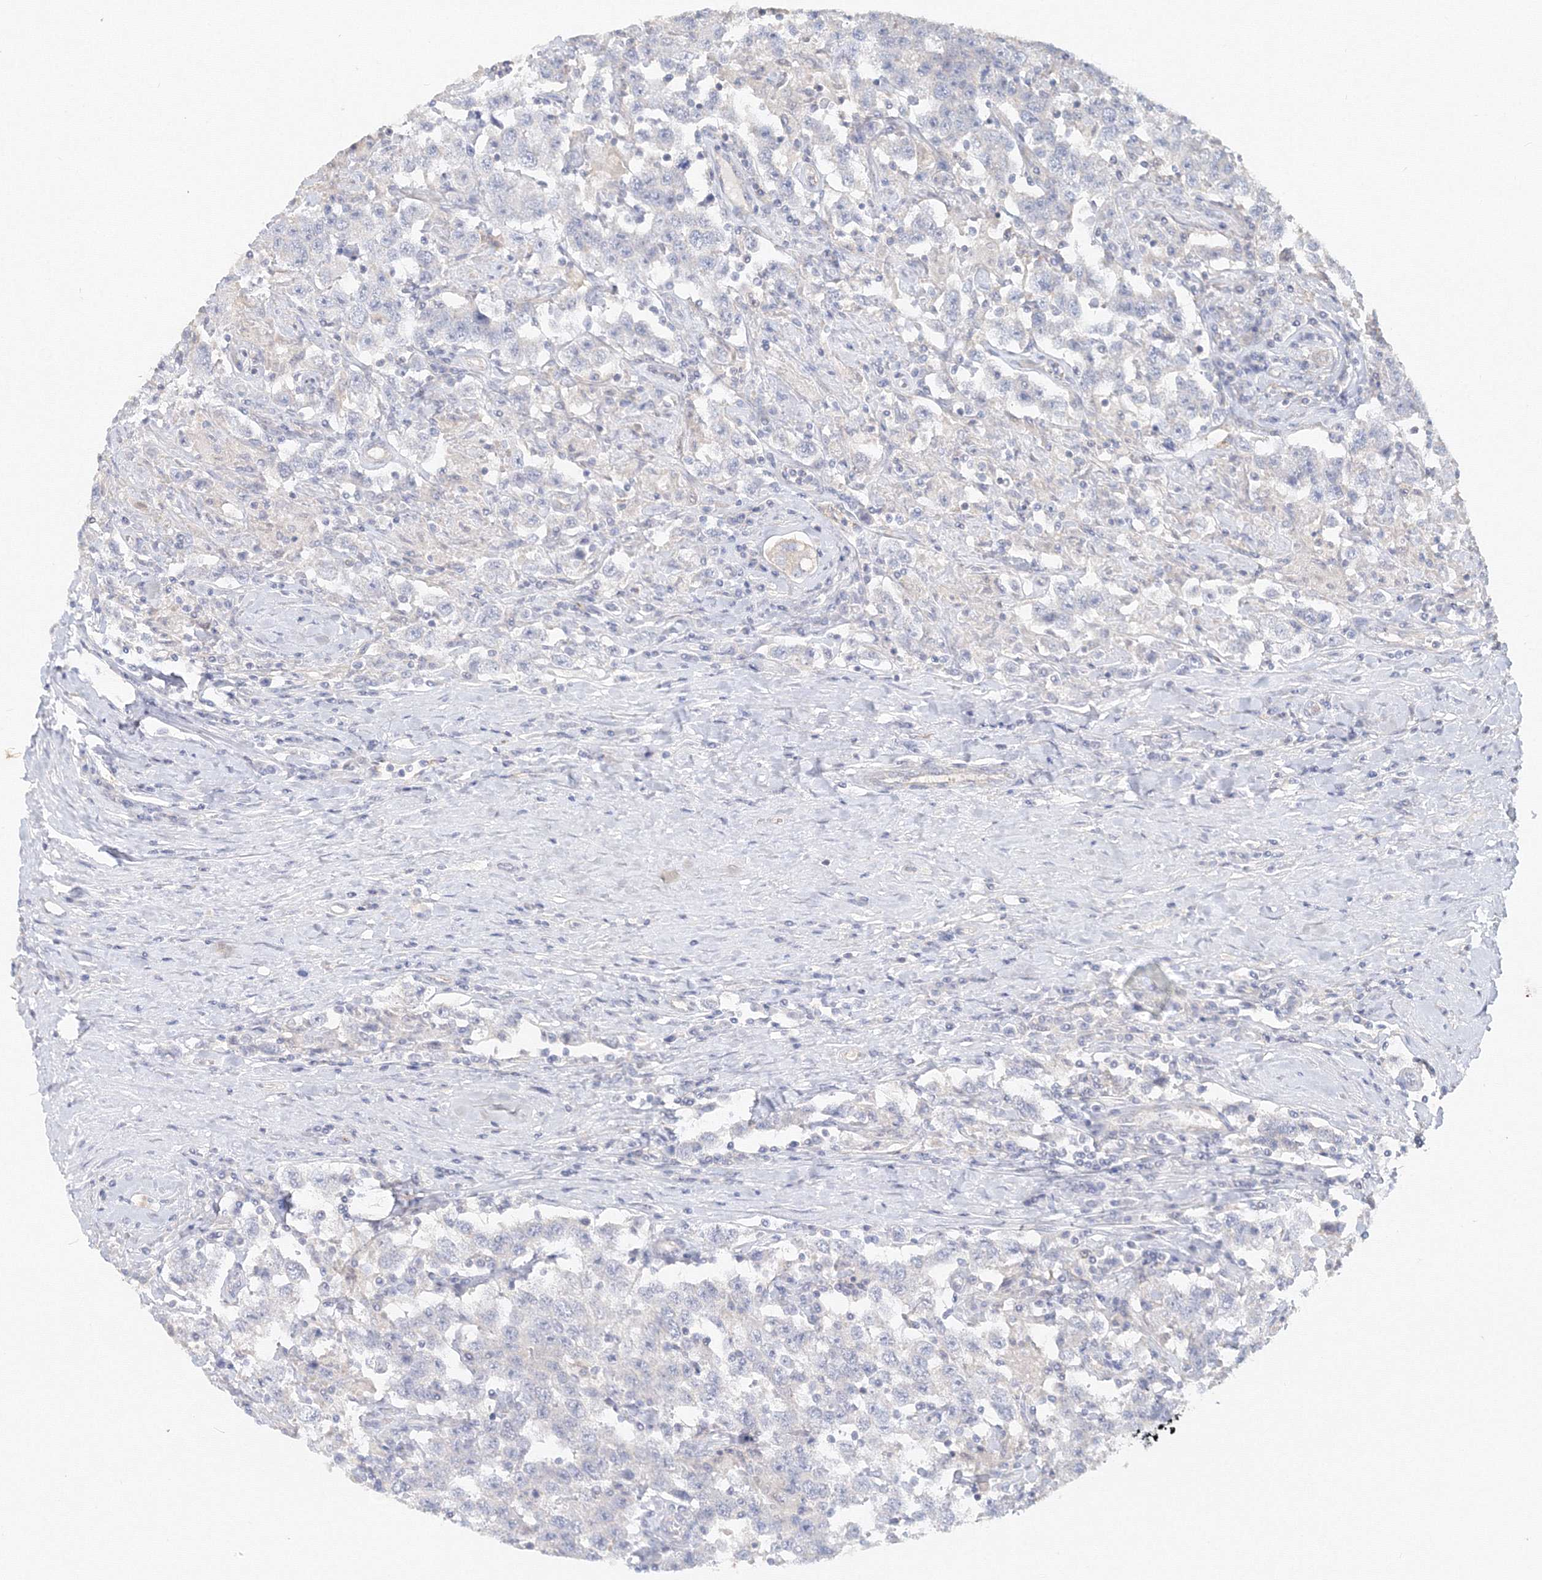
{"staining": {"intensity": "negative", "quantity": "none", "location": "none"}, "tissue": "testis cancer", "cell_type": "Tumor cells", "image_type": "cancer", "snomed": [{"axis": "morphology", "description": "Seminoma, NOS"}, {"axis": "topography", "description": "Testis"}], "caption": "Tumor cells are negative for protein expression in human seminoma (testis).", "gene": "MMRN1", "patient": {"sex": "male", "age": 41}}